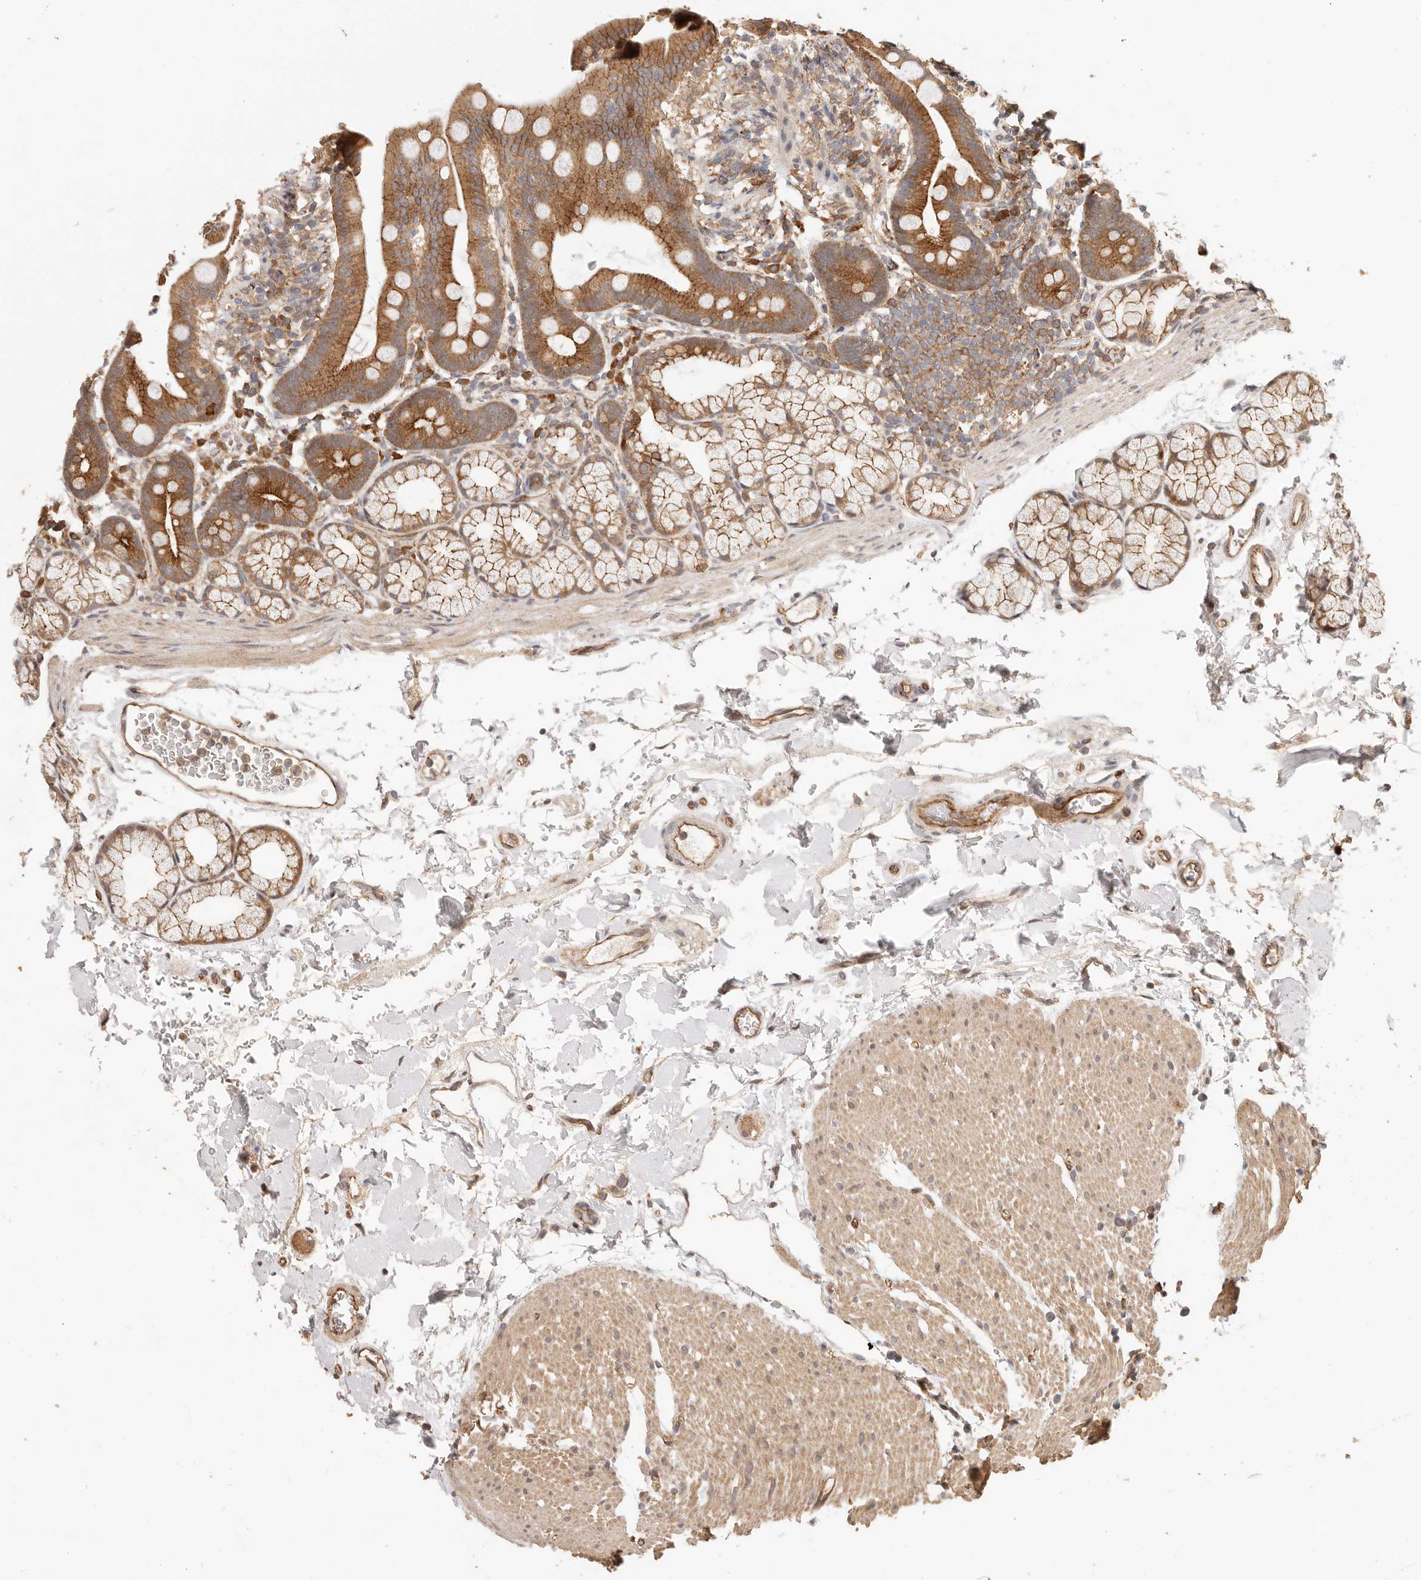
{"staining": {"intensity": "moderate", "quantity": ">75%", "location": "cytoplasmic/membranous"}, "tissue": "duodenum", "cell_type": "Glandular cells", "image_type": "normal", "snomed": [{"axis": "morphology", "description": "Normal tissue, NOS"}, {"axis": "topography", "description": "Duodenum"}], "caption": "Immunohistochemical staining of benign human duodenum displays >75% levels of moderate cytoplasmic/membranous protein staining in about >75% of glandular cells.", "gene": "AFDN", "patient": {"sex": "male", "age": 54}}